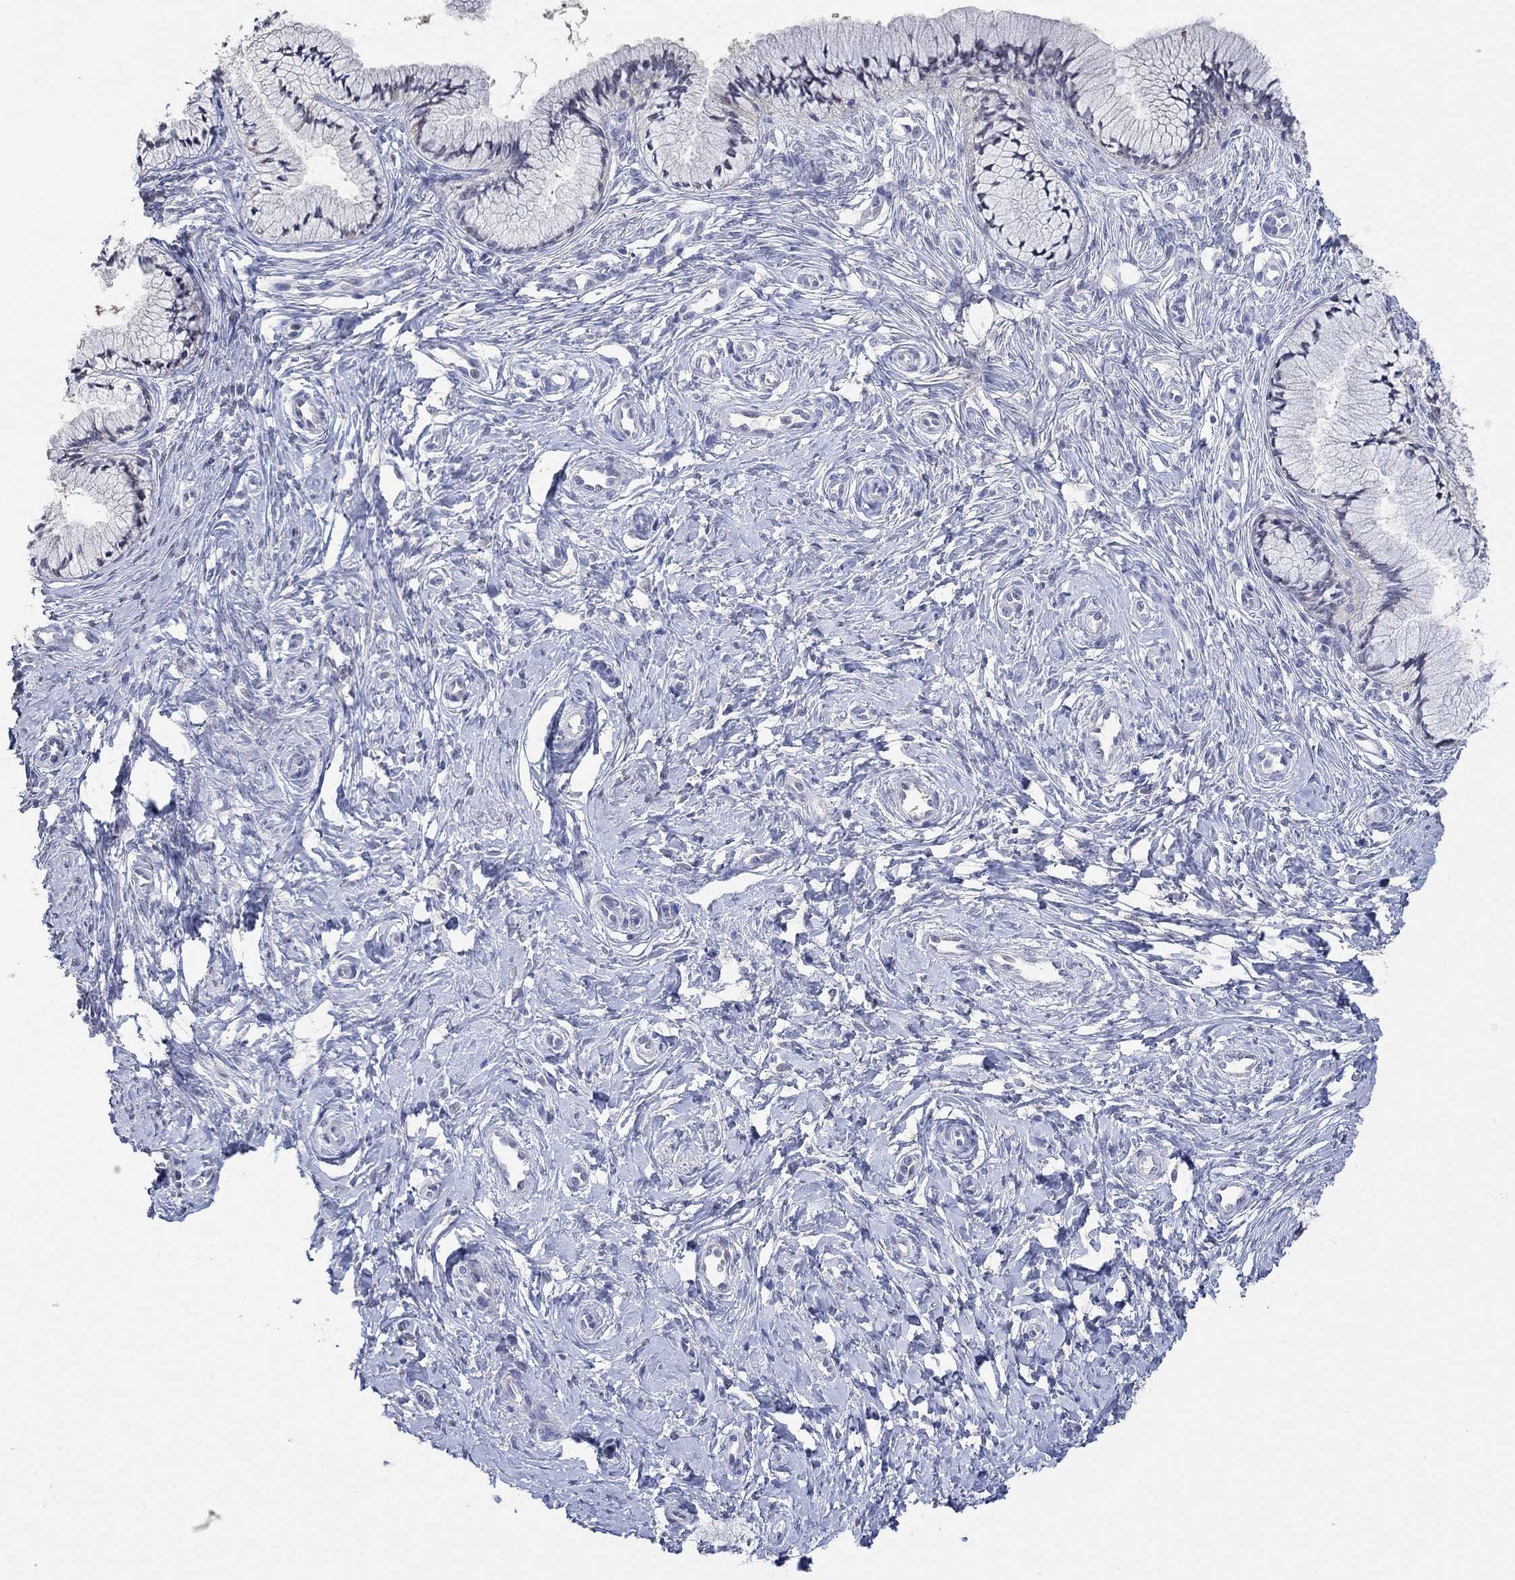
{"staining": {"intensity": "negative", "quantity": "none", "location": "none"}, "tissue": "cervix", "cell_type": "Glandular cells", "image_type": "normal", "snomed": [{"axis": "morphology", "description": "Normal tissue, NOS"}, {"axis": "topography", "description": "Cervix"}], "caption": "Immunohistochemical staining of unremarkable human cervix displays no significant positivity in glandular cells. (Stains: DAB (3,3'-diaminobenzidine) IHC with hematoxylin counter stain, Microscopy: brightfield microscopy at high magnification).", "gene": "PNMA5", "patient": {"sex": "female", "age": 37}}